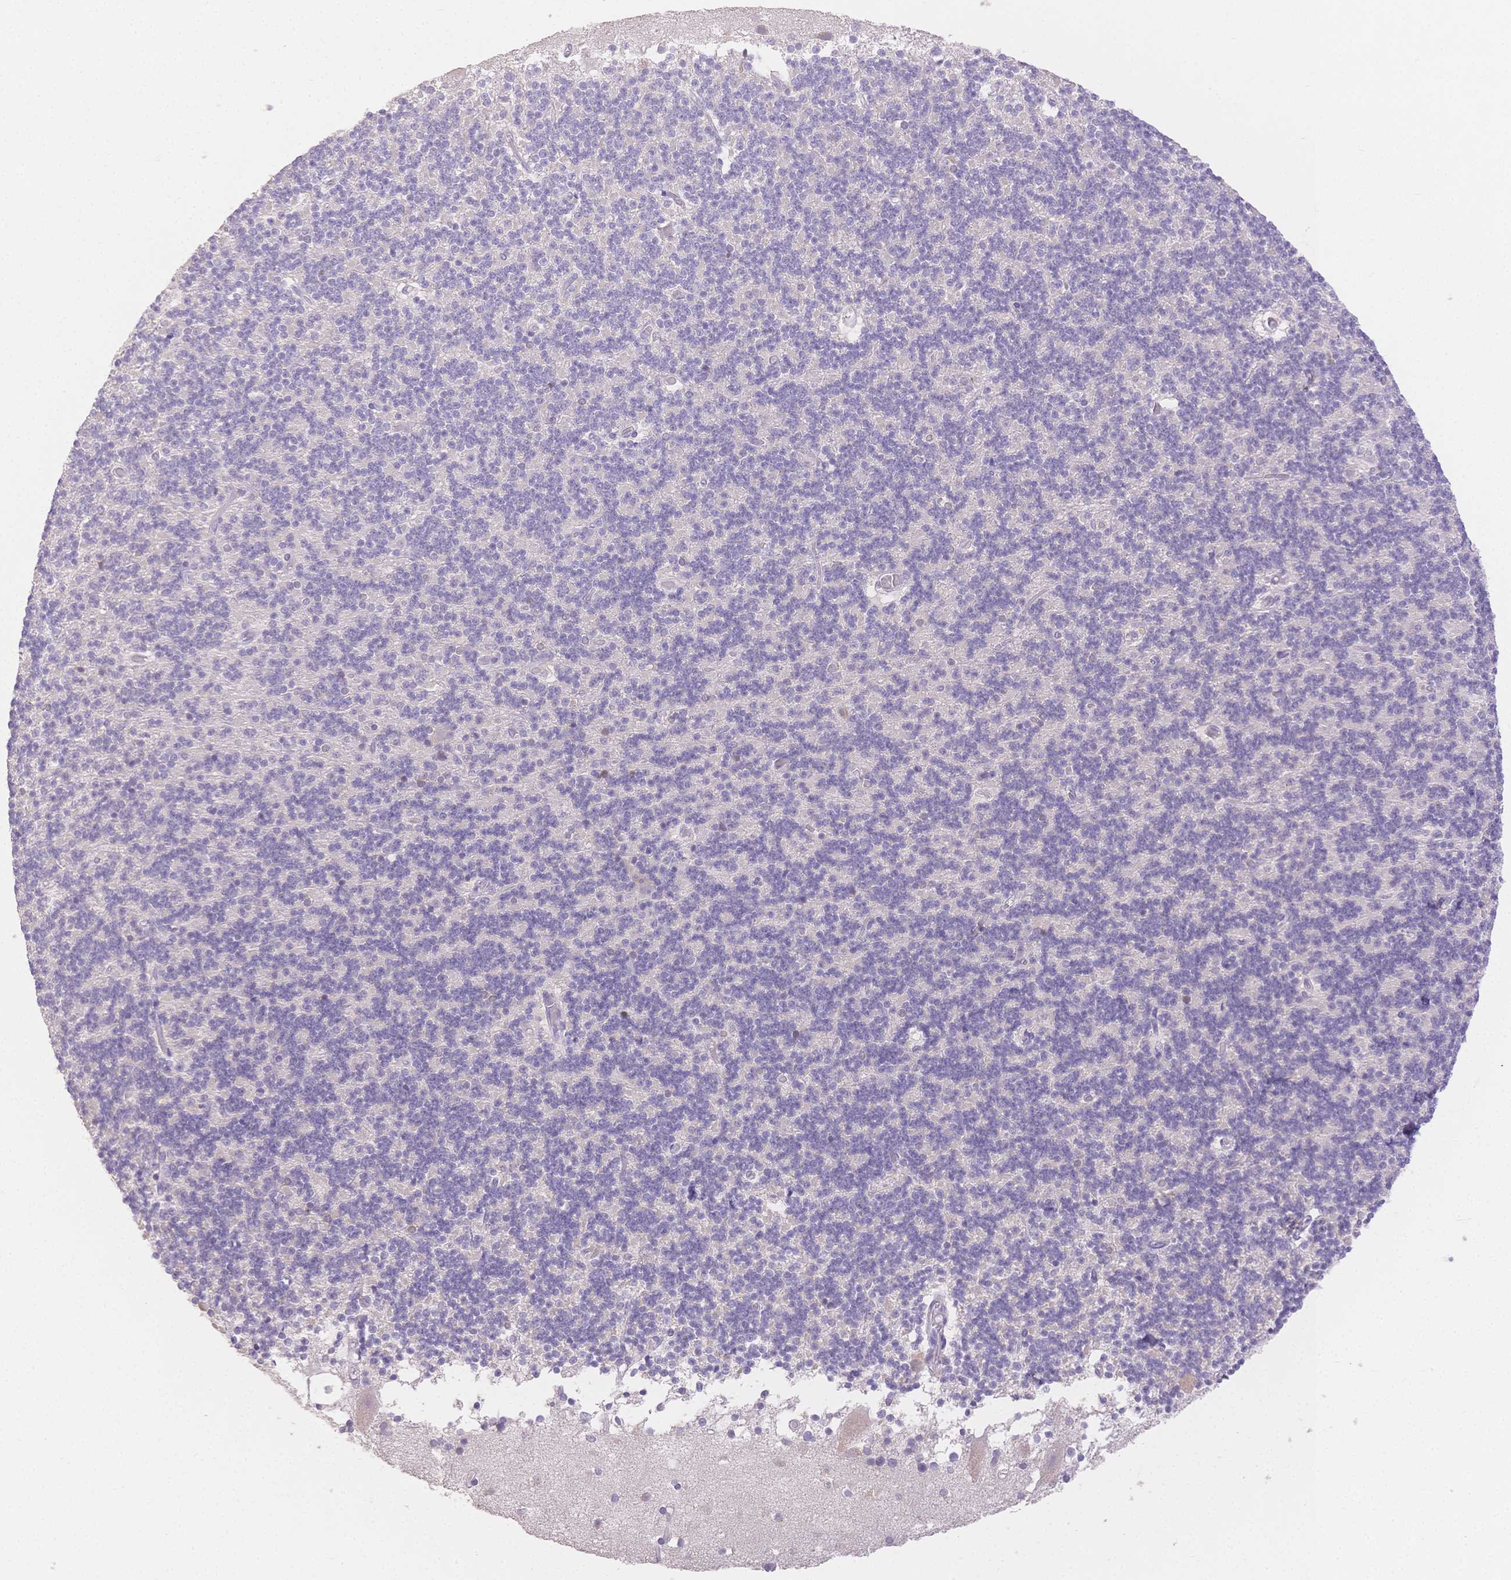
{"staining": {"intensity": "negative", "quantity": "none", "location": "none"}, "tissue": "cerebellum", "cell_type": "Cells in granular layer", "image_type": "normal", "snomed": [{"axis": "morphology", "description": "Normal tissue, NOS"}, {"axis": "topography", "description": "Cerebellum"}], "caption": "Cells in granular layer are negative for brown protein staining in normal cerebellum. The staining is performed using DAB (3,3'-diaminobenzidine) brown chromogen with nuclei counter-stained in using hematoxylin.", "gene": "SUV39H2", "patient": {"sex": "male", "age": 70}}